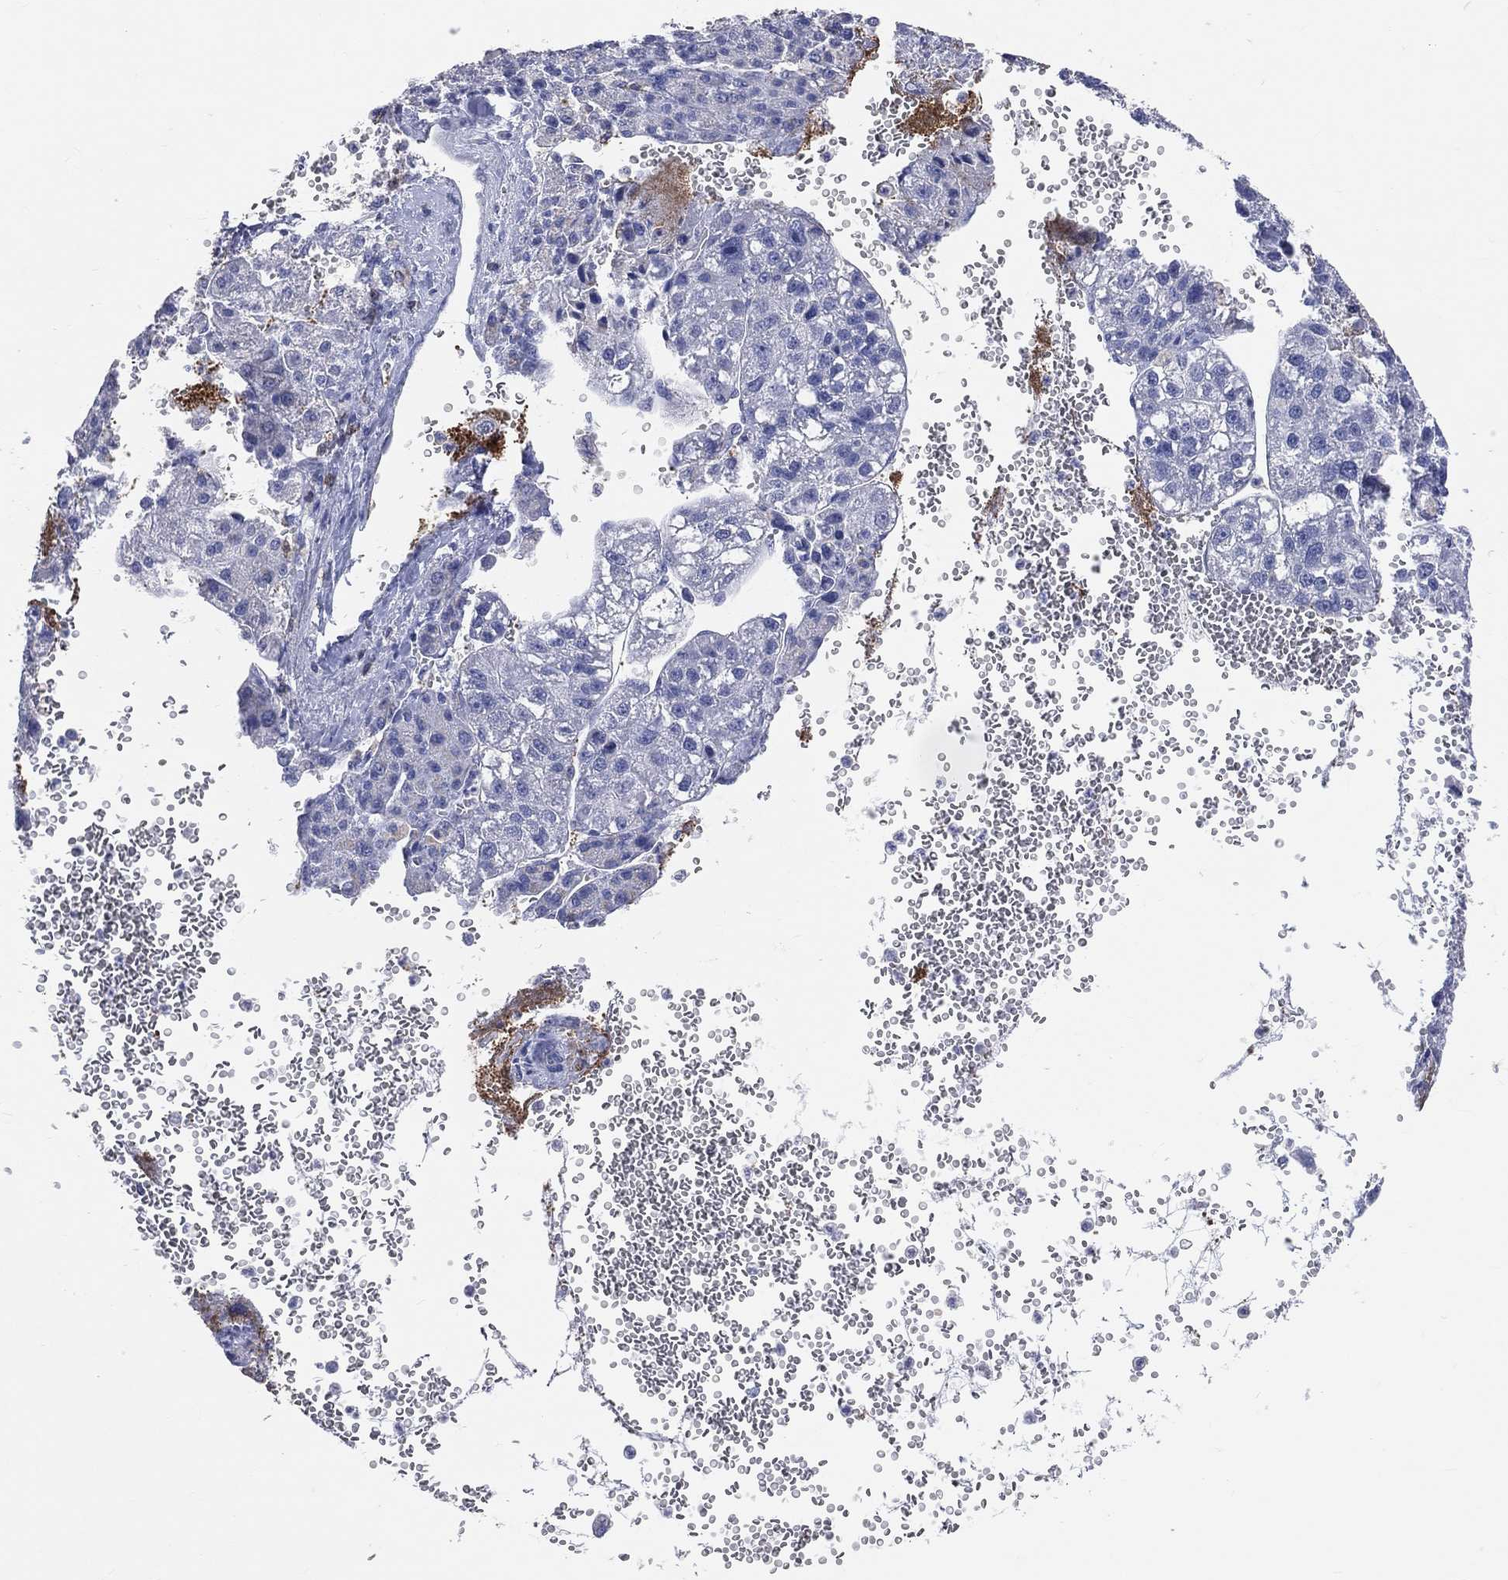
{"staining": {"intensity": "negative", "quantity": "none", "location": "none"}, "tissue": "liver cancer", "cell_type": "Tumor cells", "image_type": "cancer", "snomed": [{"axis": "morphology", "description": "Carcinoma, Hepatocellular, NOS"}, {"axis": "topography", "description": "Liver"}], "caption": "Human hepatocellular carcinoma (liver) stained for a protein using IHC displays no positivity in tumor cells.", "gene": "LAT", "patient": {"sex": "female", "age": 70}}